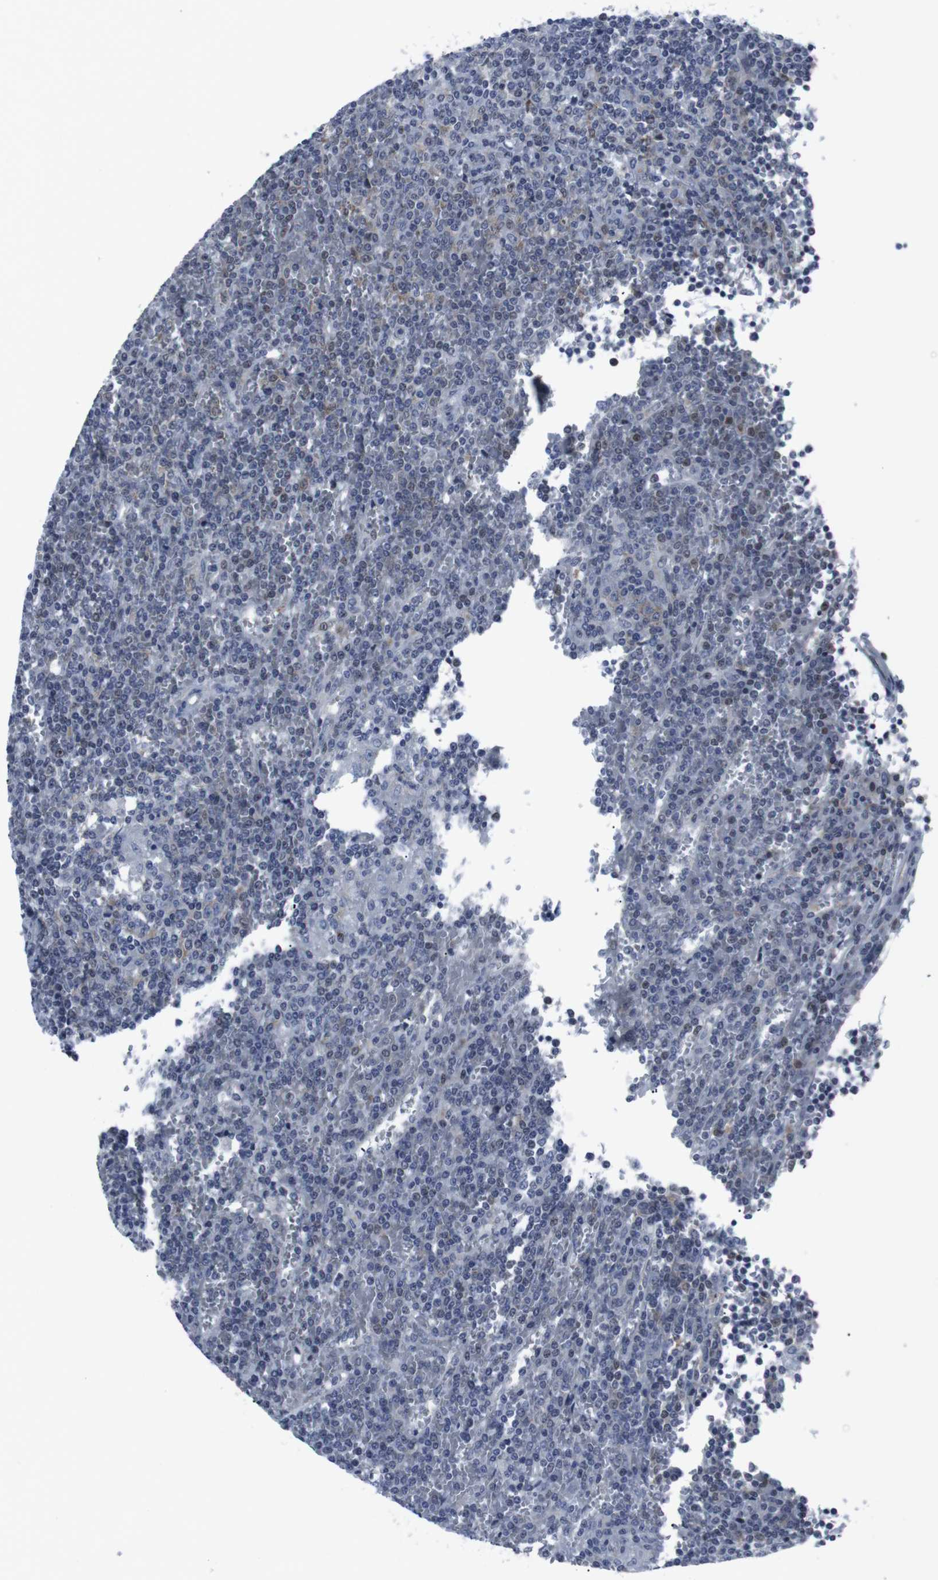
{"staining": {"intensity": "weak", "quantity": "25%-75%", "location": "nuclear"}, "tissue": "lymphoma", "cell_type": "Tumor cells", "image_type": "cancer", "snomed": [{"axis": "morphology", "description": "Malignant lymphoma, non-Hodgkin's type, Low grade"}, {"axis": "topography", "description": "Spleen"}], "caption": "DAB (3,3'-diaminobenzidine) immunohistochemical staining of low-grade malignant lymphoma, non-Hodgkin's type reveals weak nuclear protein expression in about 25%-75% of tumor cells.", "gene": "GEMIN2", "patient": {"sex": "female", "age": 19}}